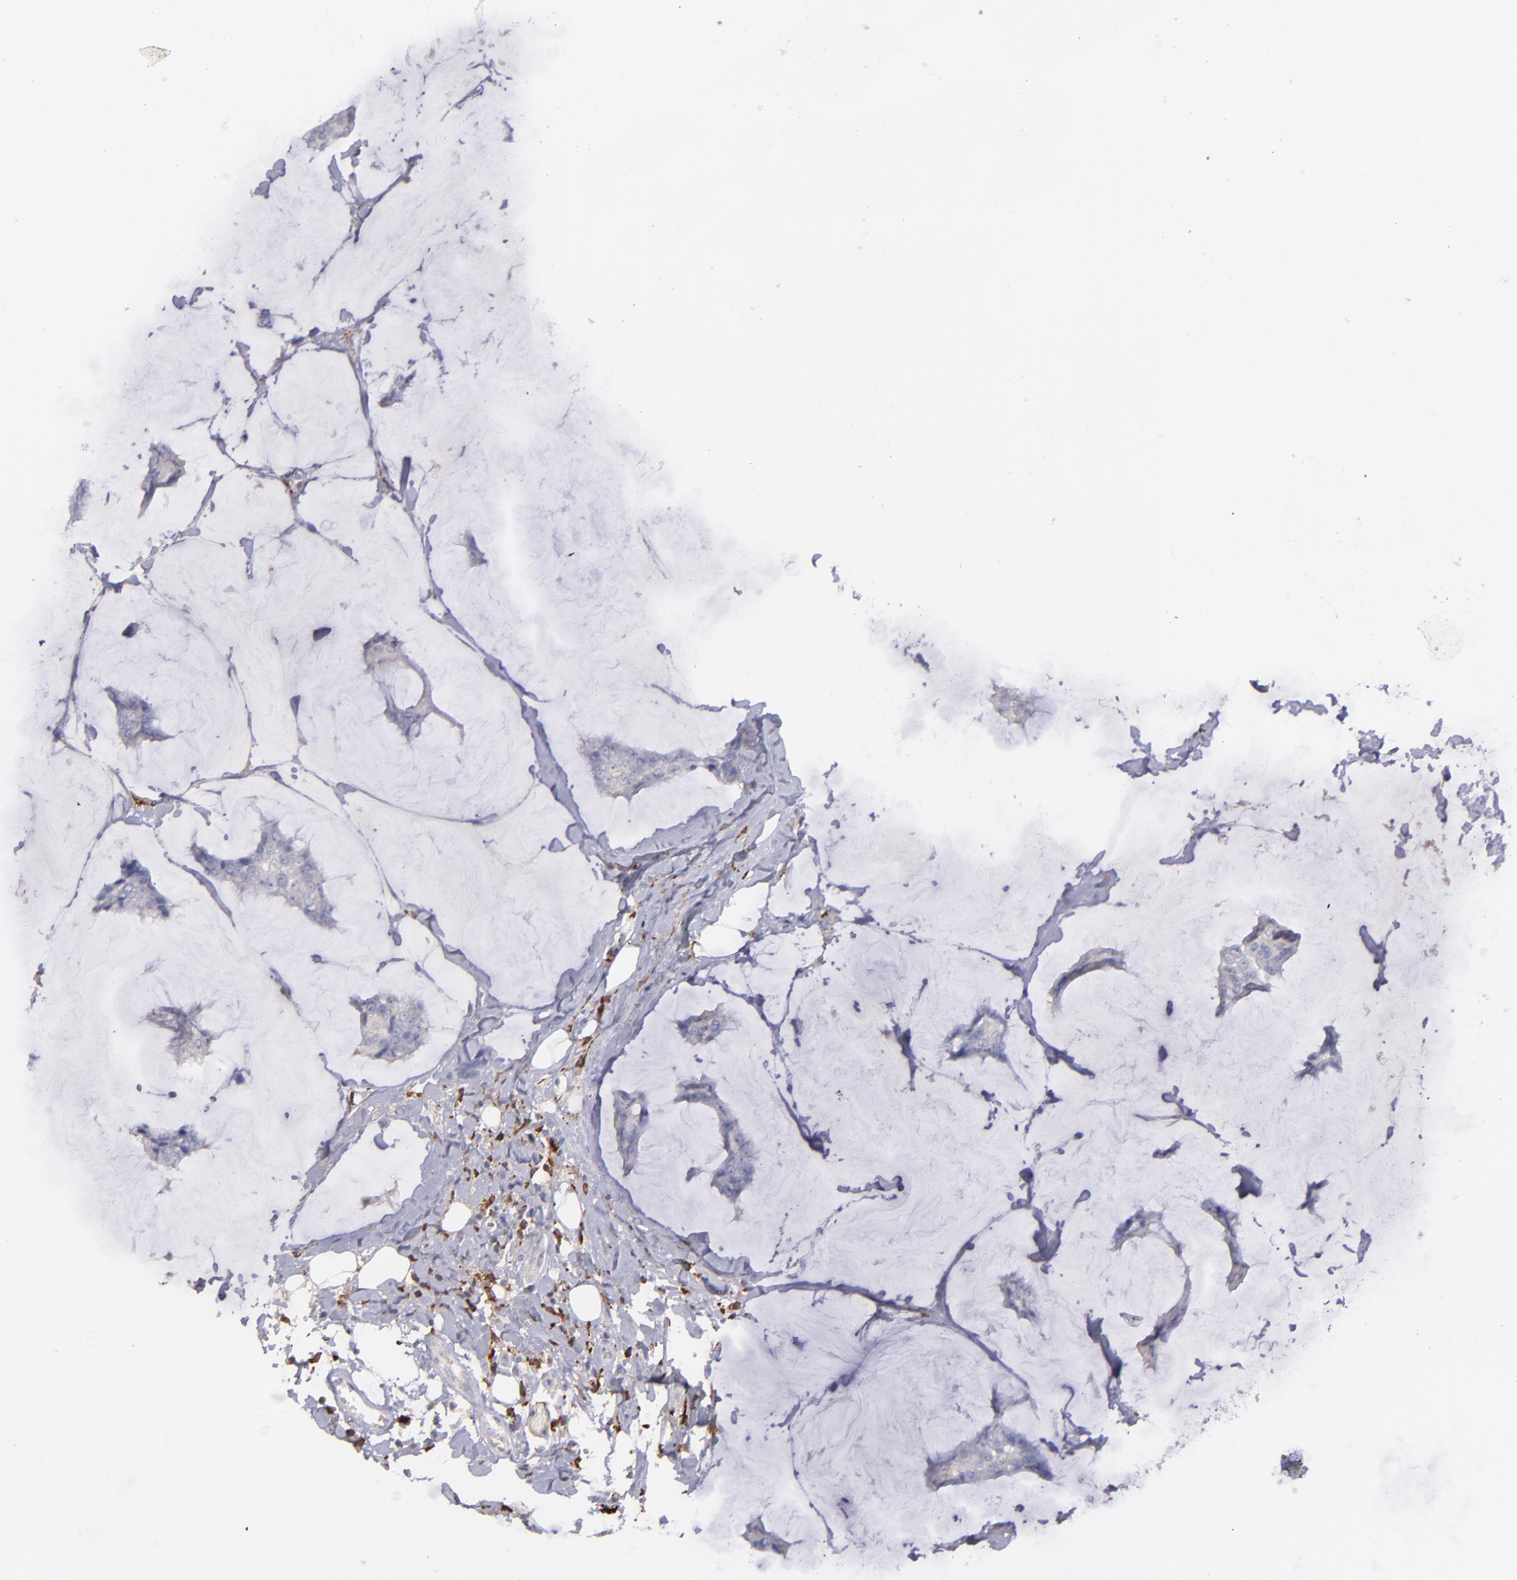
{"staining": {"intensity": "weak", "quantity": "25%-75%", "location": "cytoplasmic/membranous"}, "tissue": "breast cancer", "cell_type": "Tumor cells", "image_type": "cancer", "snomed": [{"axis": "morphology", "description": "Duct carcinoma"}, {"axis": "topography", "description": "Breast"}], "caption": "An image of breast cancer stained for a protein displays weak cytoplasmic/membranous brown staining in tumor cells. Nuclei are stained in blue.", "gene": "C1QA", "patient": {"sex": "female", "age": 93}}